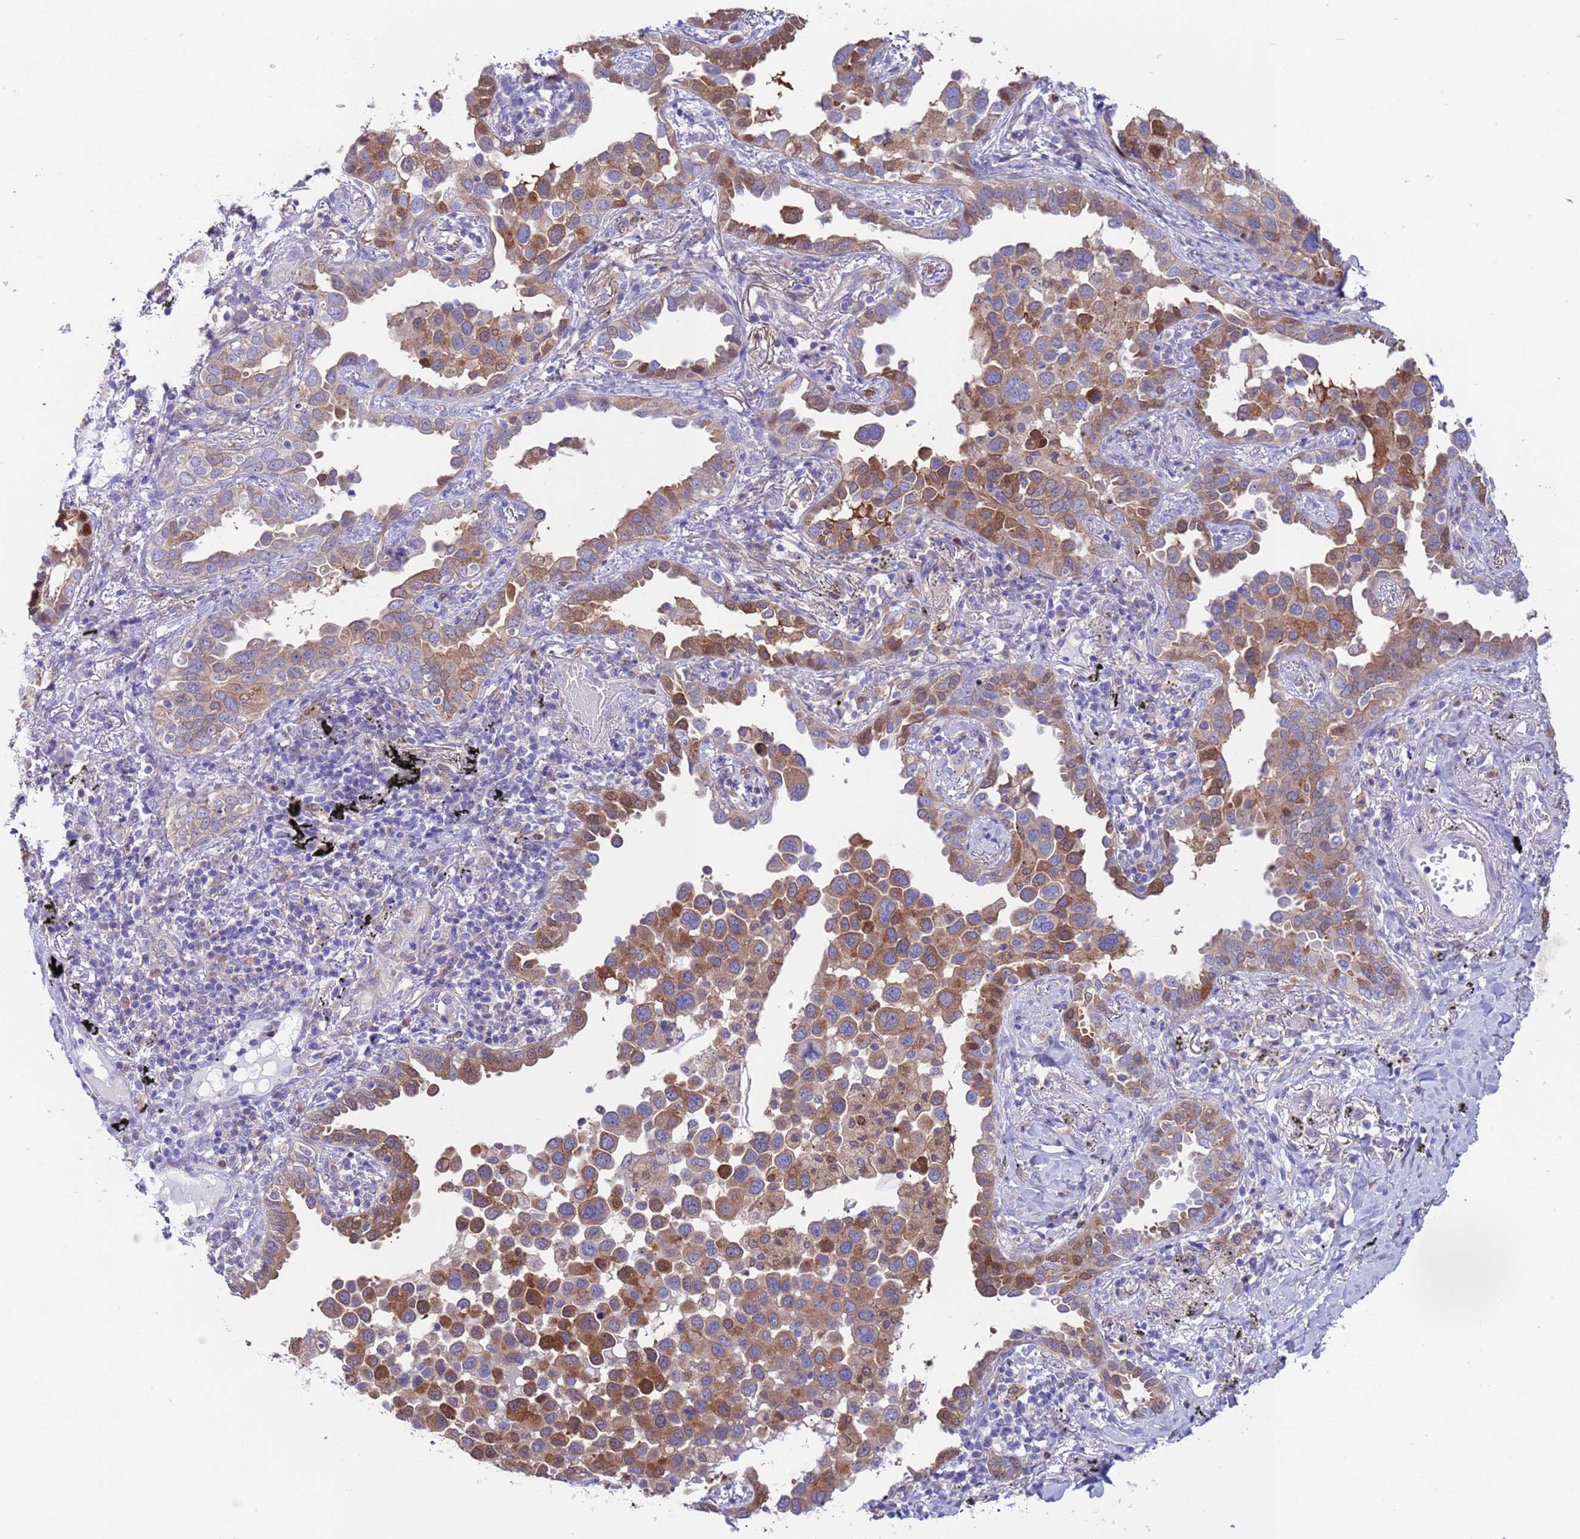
{"staining": {"intensity": "moderate", "quantity": ">75%", "location": "cytoplasmic/membranous"}, "tissue": "lung cancer", "cell_type": "Tumor cells", "image_type": "cancer", "snomed": [{"axis": "morphology", "description": "Adenocarcinoma, NOS"}, {"axis": "topography", "description": "Lung"}], "caption": "Protein analysis of lung cancer tissue reveals moderate cytoplasmic/membranous positivity in approximately >75% of tumor cells.", "gene": "C6orf47", "patient": {"sex": "male", "age": 67}}